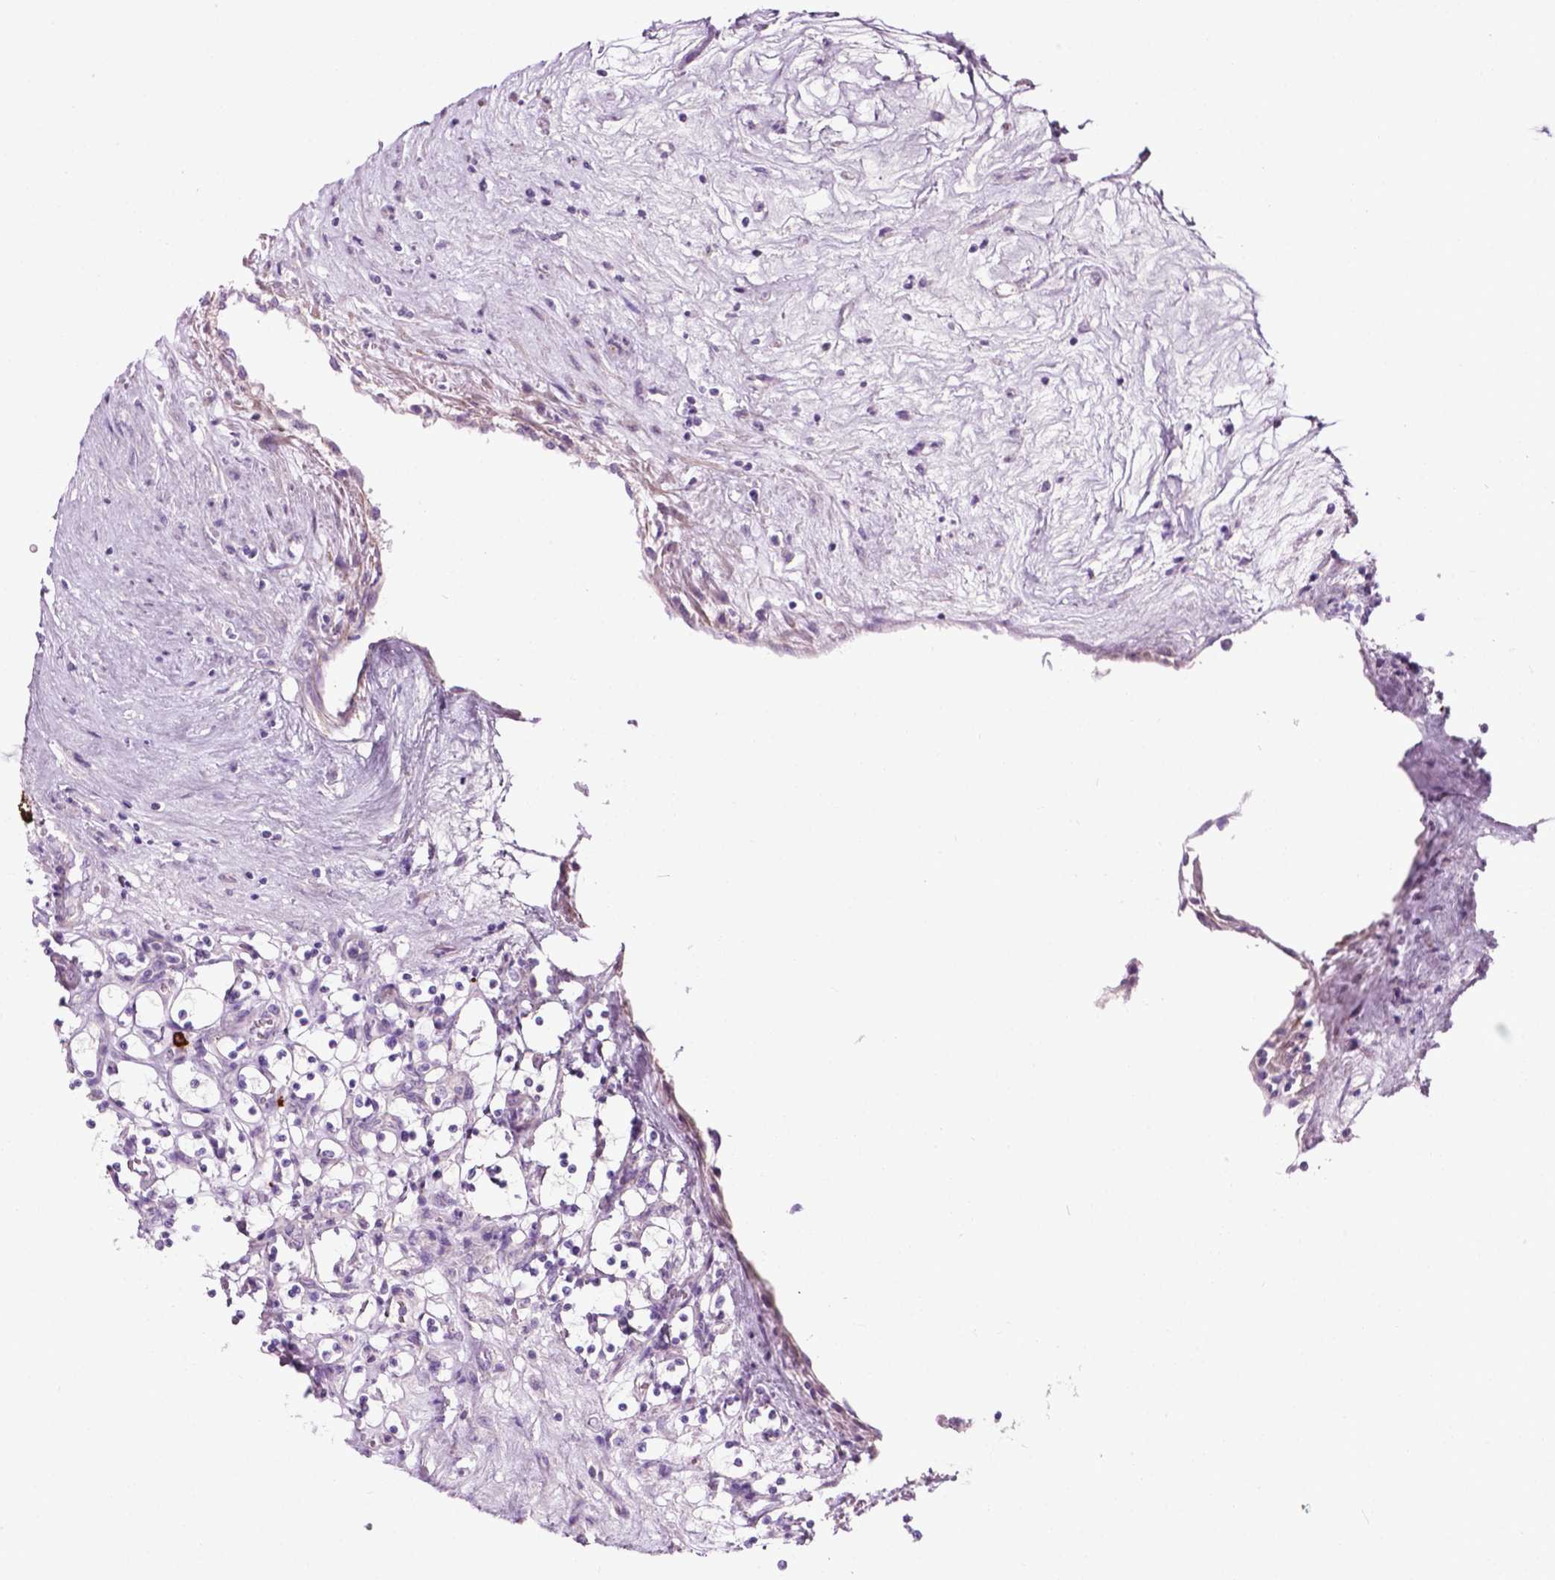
{"staining": {"intensity": "negative", "quantity": "none", "location": "none"}, "tissue": "renal cancer", "cell_type": "Tumor cells", "image_type": "cancer", "snomed": [{"axis": "morphology", "description": "Adenocarcinoma, NOS"}, {"axis": "topography", "description": "Kidney"}], "caption": "The photomicrograph displays no staining of tumor cells in renal cancer.", "gene": "SPECC1L", "patient": {"sex": "female", "age": 69}}